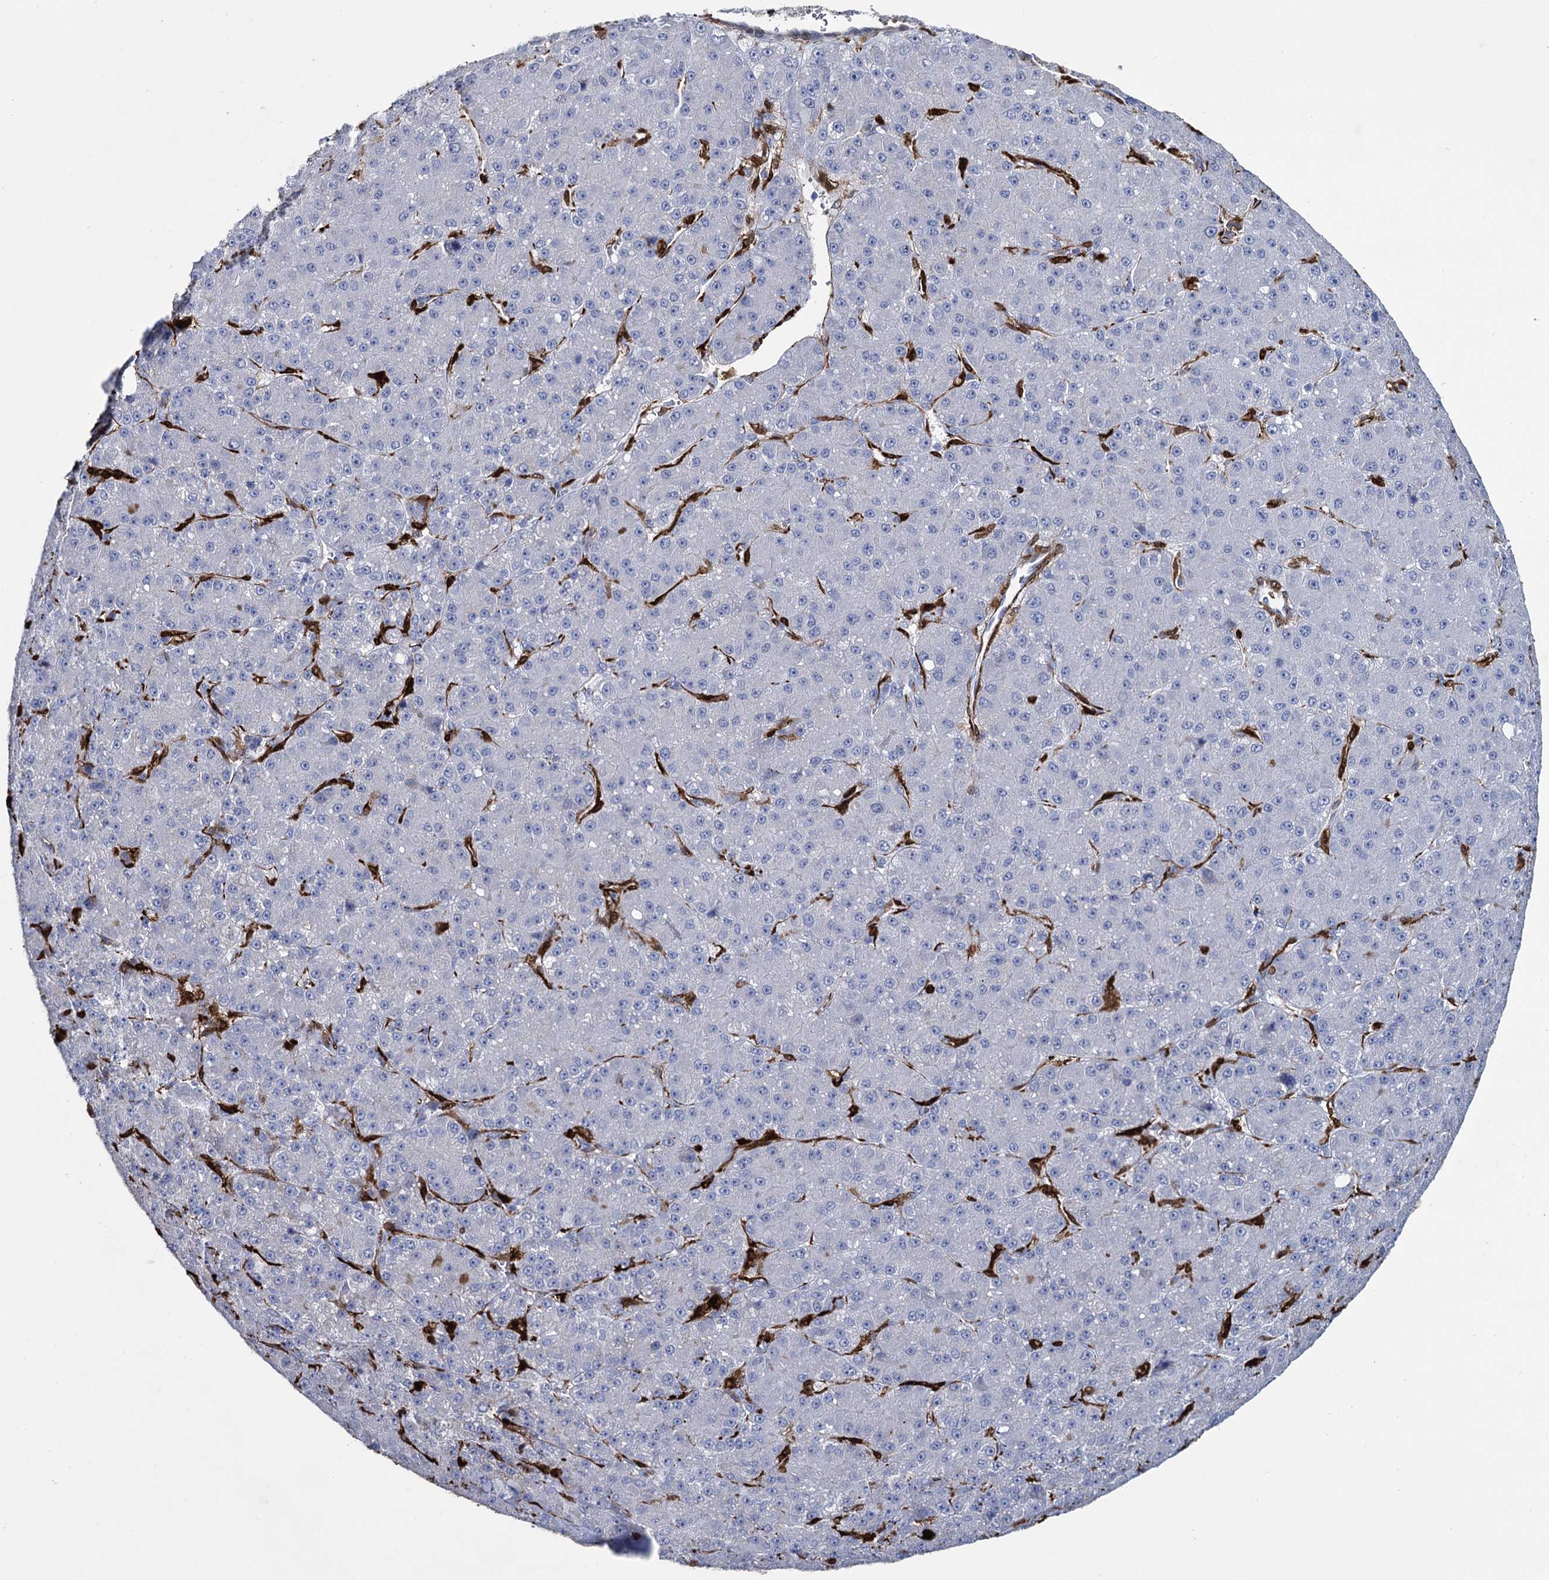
{"staining": {"intensity": "negative", "quantity": "none", "location": "none"}, "tissue": "liver cancer", "cell_type": "Tumor cells", "image_type": "cancer", "snomed": [{"axis": "morphology", "description": "Carcinoma, Hepatocellular, NOS"}, {"axis": "topography", "description": "Liver"}], "caption": "The image shows no significant expression in tumor cells of liver cancer (hepatocellular carcinoma).", "gene": "FABP5", "patient": {"sex": "male", "age": 67}}